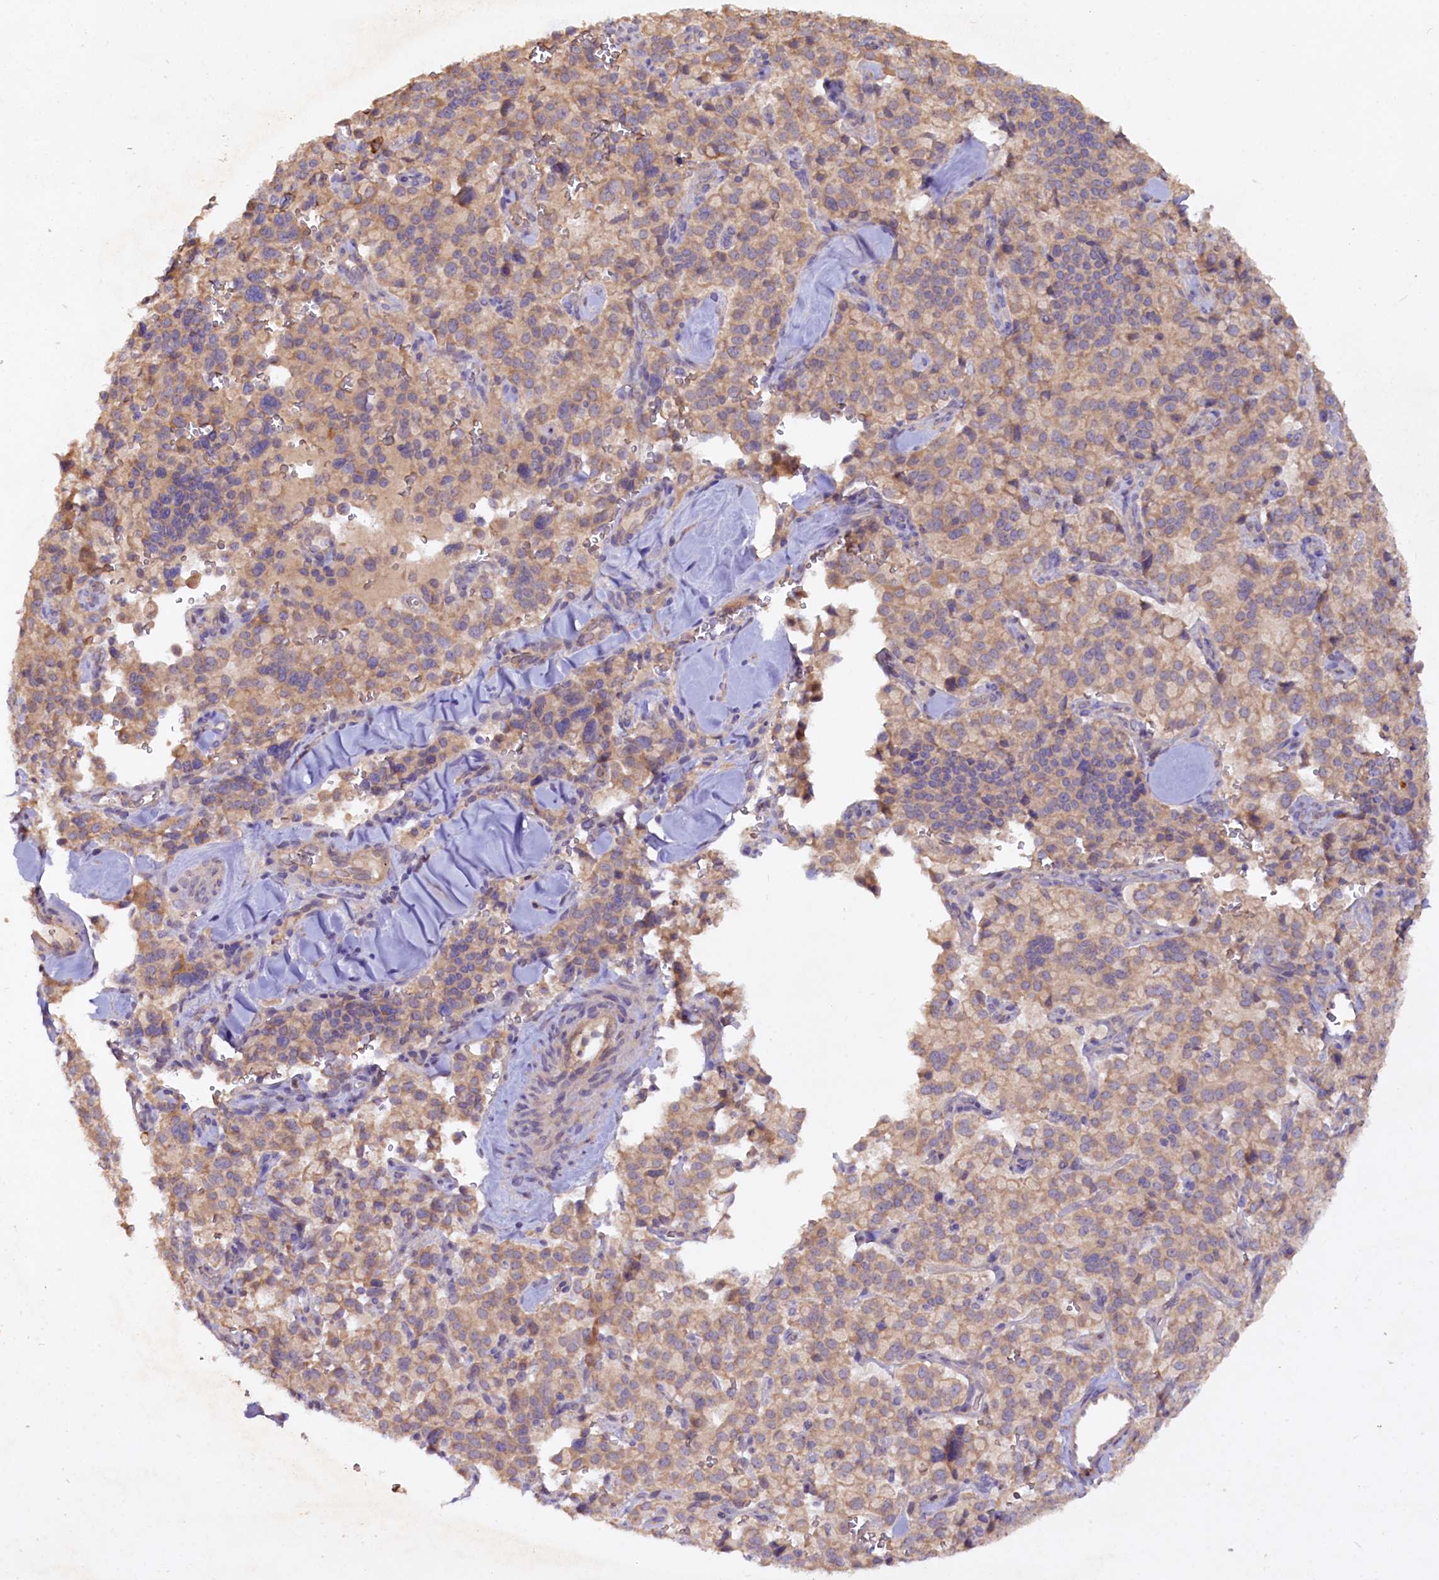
{"staining": {"intensity": "weak", "quantity": ">75%", "location": "cytoplasmic/membranous"}, "tissue": "pancreatic cancer", "cell_type": "Tumor cells", "image_type": "cancer", "snomed": [{"axis": "morphology", "description": "Adenocarcinoma, NOS"}, {"axis": "topography", "description": "Pancreas"}], "caption": "Pancreatic cancer was stained to show a protein in brown. There is low levels of weak cytoplasmic/membranous positivity in approximately >75% of tumor cells.", "gene": "ETFBKMT", "patient": {"sex": "male", "age": 65}}